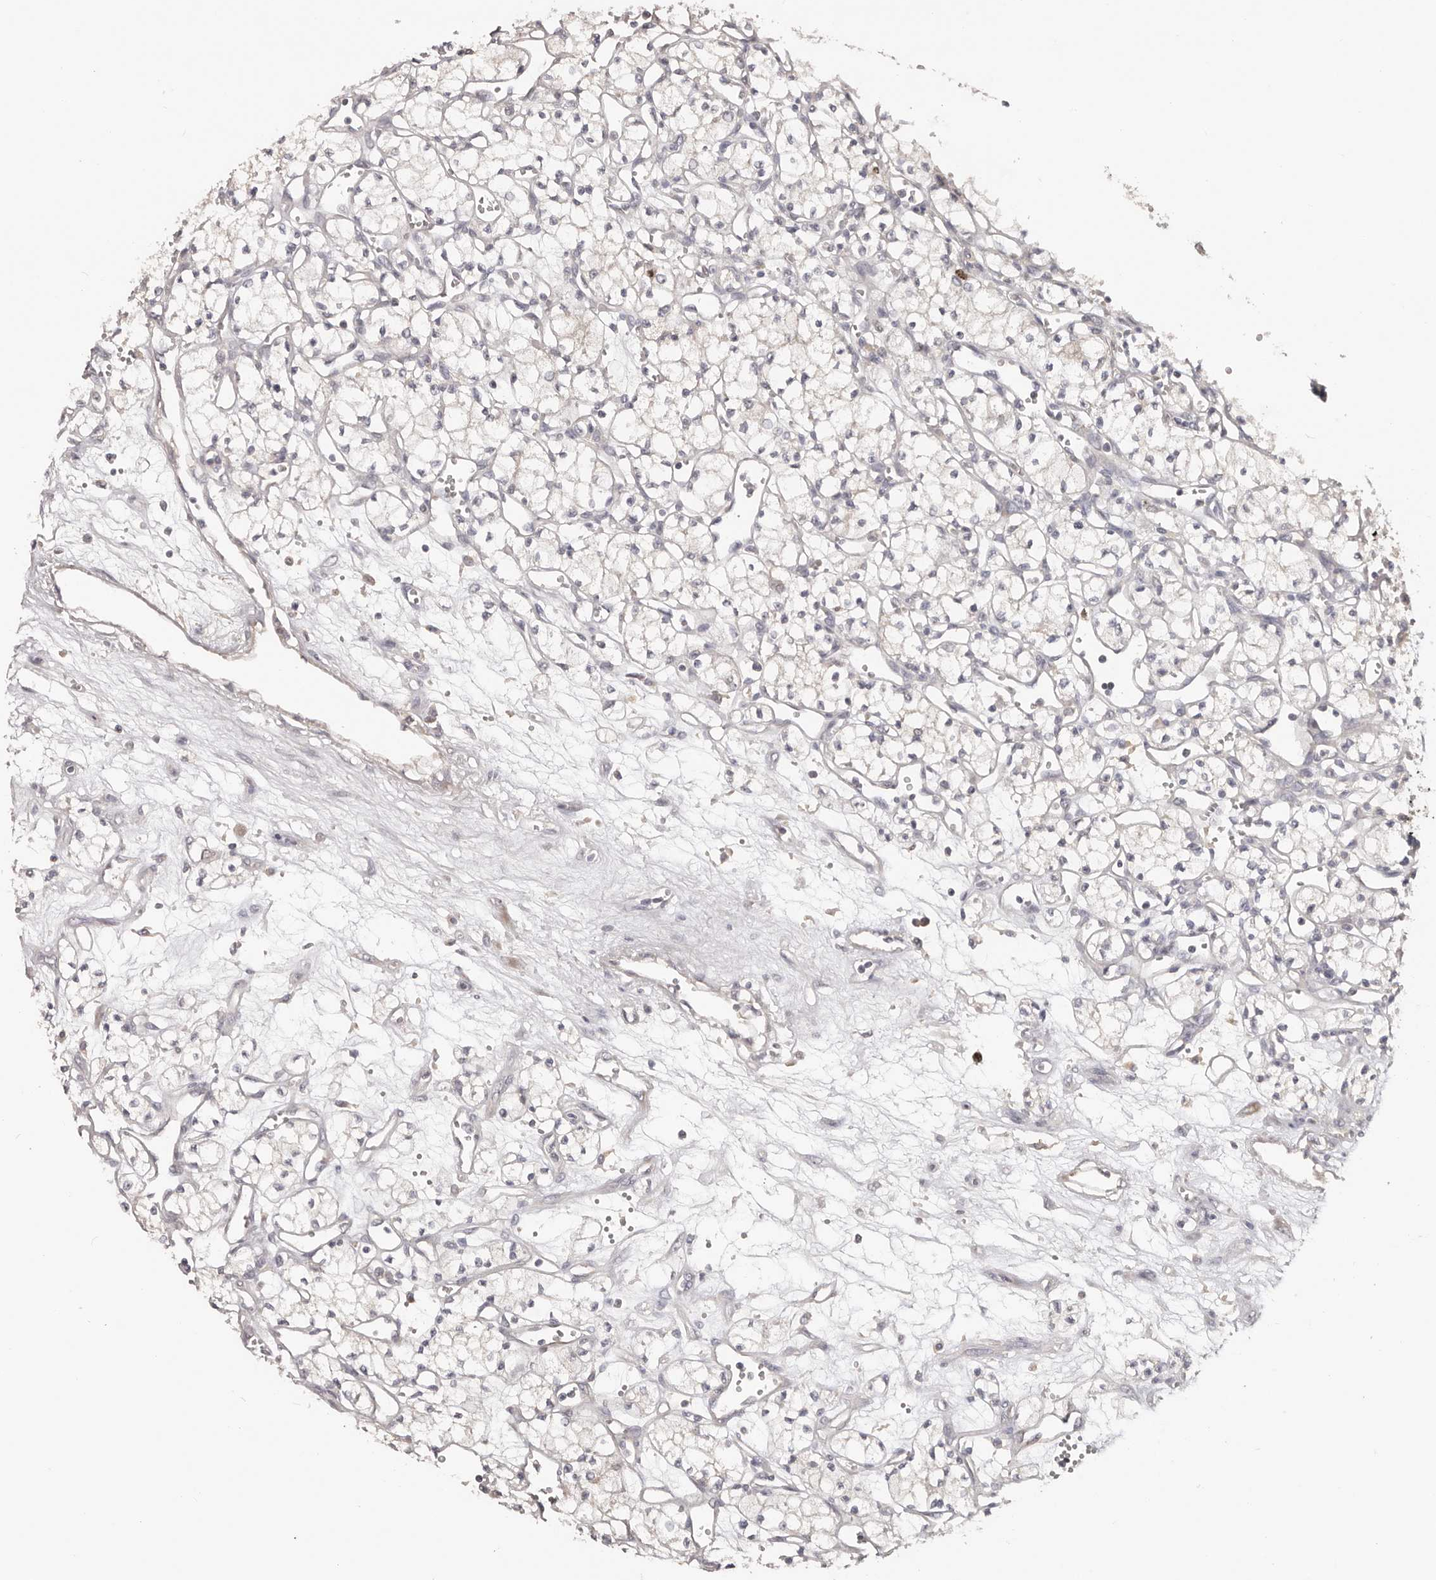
{"staining": {"intensity": "negative", "quantity": "none", "location": "none"}, "tissue": "renal cancer", "cell_type": "Tumor cells", "image_type": "cancer", "snomed": [{"axis": "morphology", "description": "Adenocarcinoma, NOS"}, {"axis": "topography", "description": "Kidney"}], "caption": "The micrograph exhibits no staining of tumor cells in renal adenocarcinoma.", "gene": "CCDC190", "patient": {"sex": "male", "age": 59}}